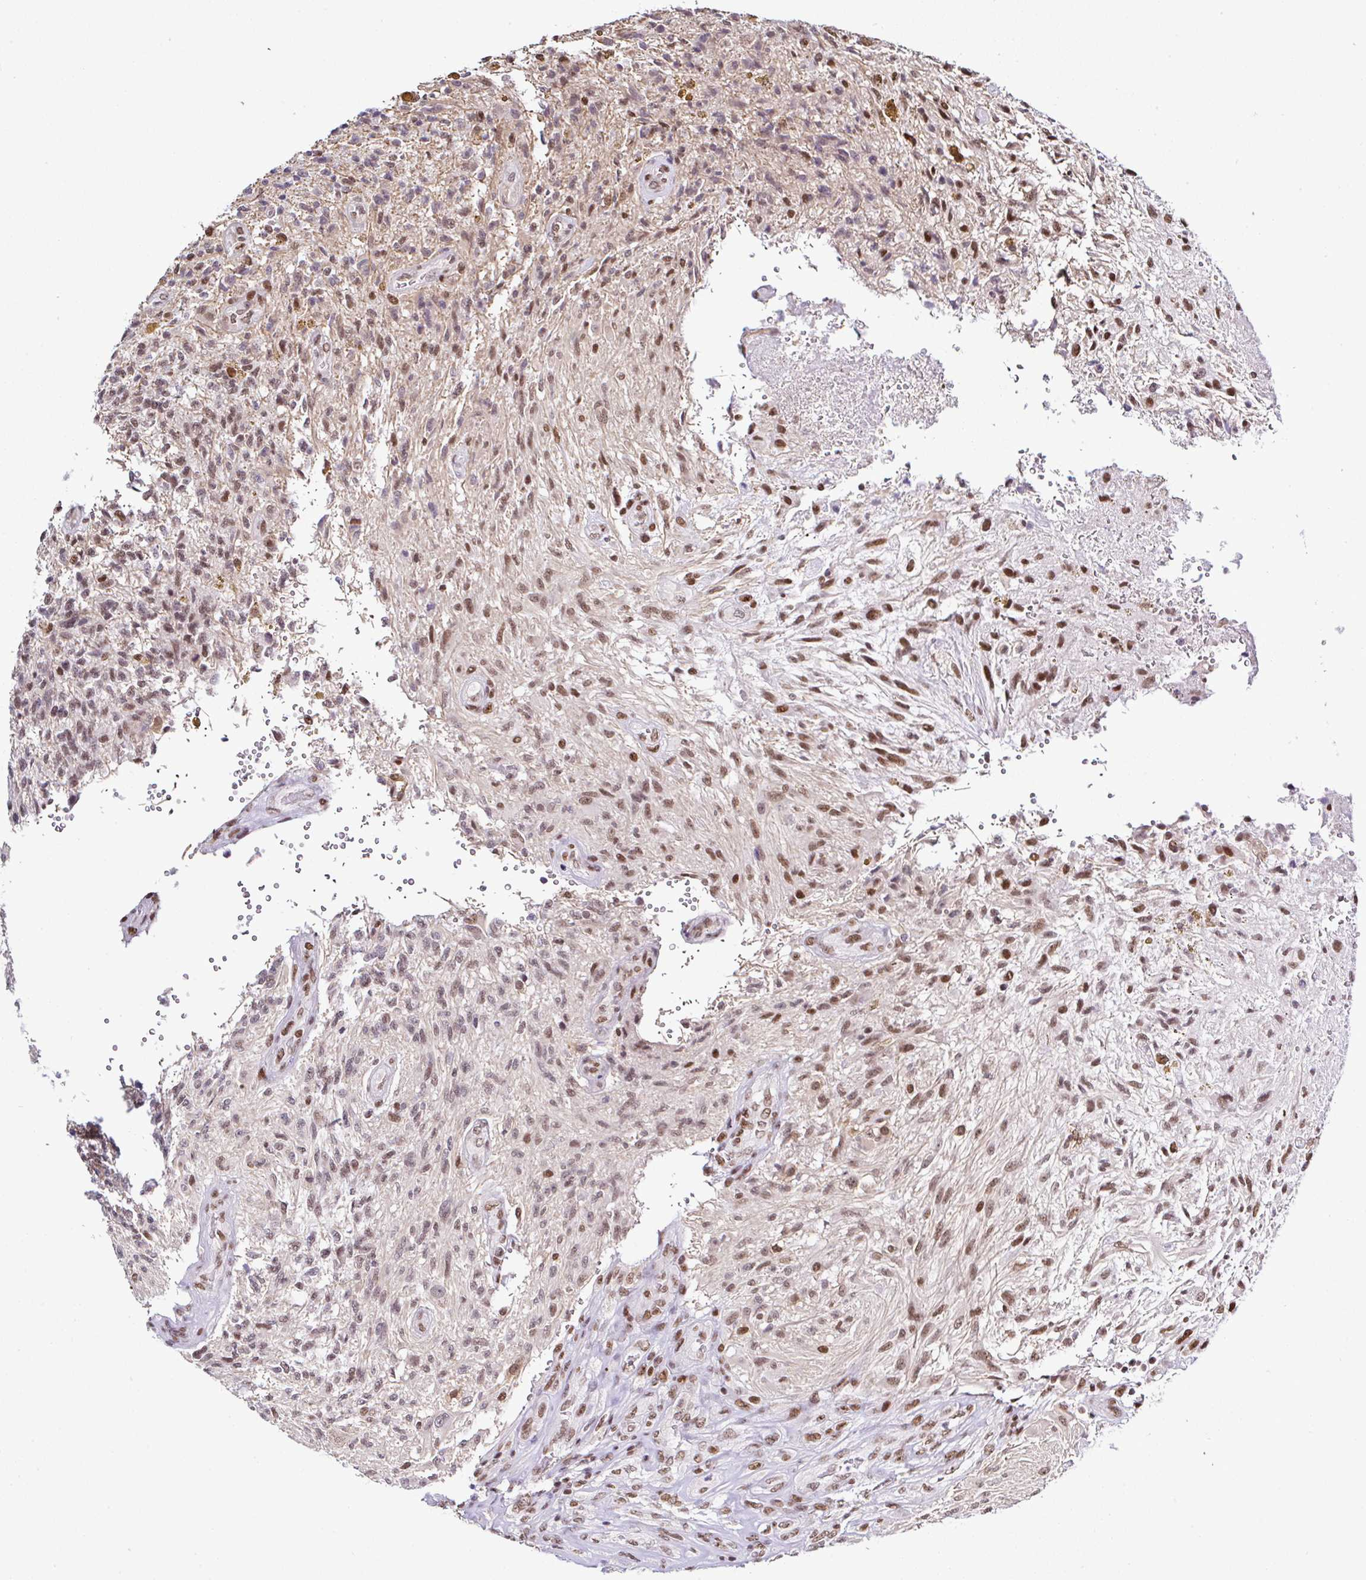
{"staining": {"intensity": "moderate", "quantity": ">75%", "location": "nuclear"}, "tissue": "glioma", "cell_type": "Tumor cells", "image_type": "cancer", "snomed": [{"axis": "morphology", "description": "Glioma, malignant, High grade"}, {"axis": "topography", "description": "Brain"}], "caption": "Protein expression analysis of human glioma reveals moderate nuclear positivity in about >75% of tumor cells.", "gene": "DR1", "patient": {"sex": "male", "age": 56}}